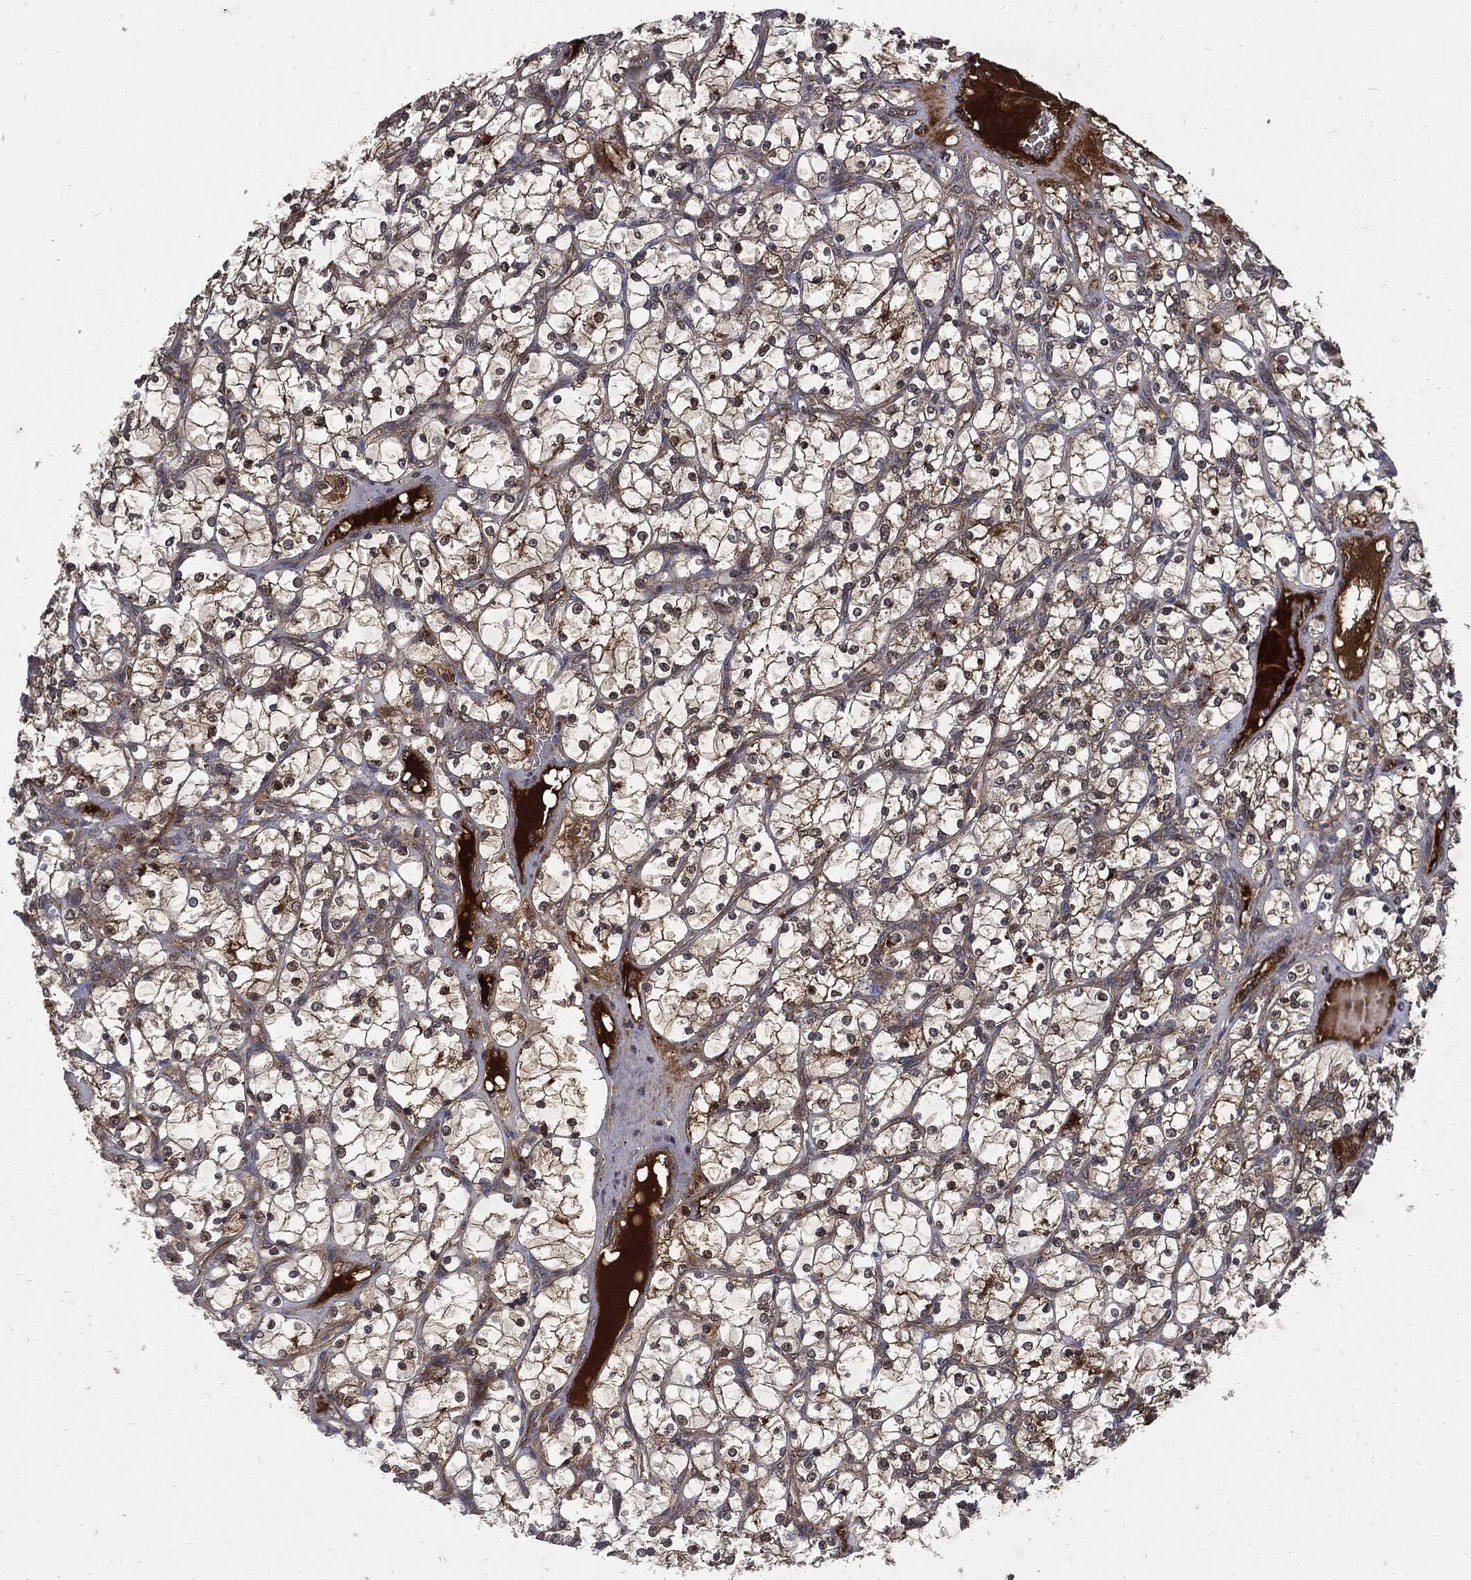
{"staining": {"intensity": "strong", "quantity": "25%-75%", "location": "cytoplasmic/membranous"}, "tissue": "renal cancer", "cell_type": "Tumor cells", "image_type": "cancer", "snomed": [{"axis": "morphology", "description": "Adenocarcinoma, NOS"}, {"axis": "topography", "description": "Kidney"}], "caption": "Renal cancer (adenocarcinoma) stained with DAB (3,3'-diaminobenzidine) immunohistochemistry (IHC) demonstrates high levels of strong cytoplasmic/membranous positivity in approximately 25%-75% of tumor cells.", "gene": "CLU", "patient": {"sex": "female", "age": 69}}